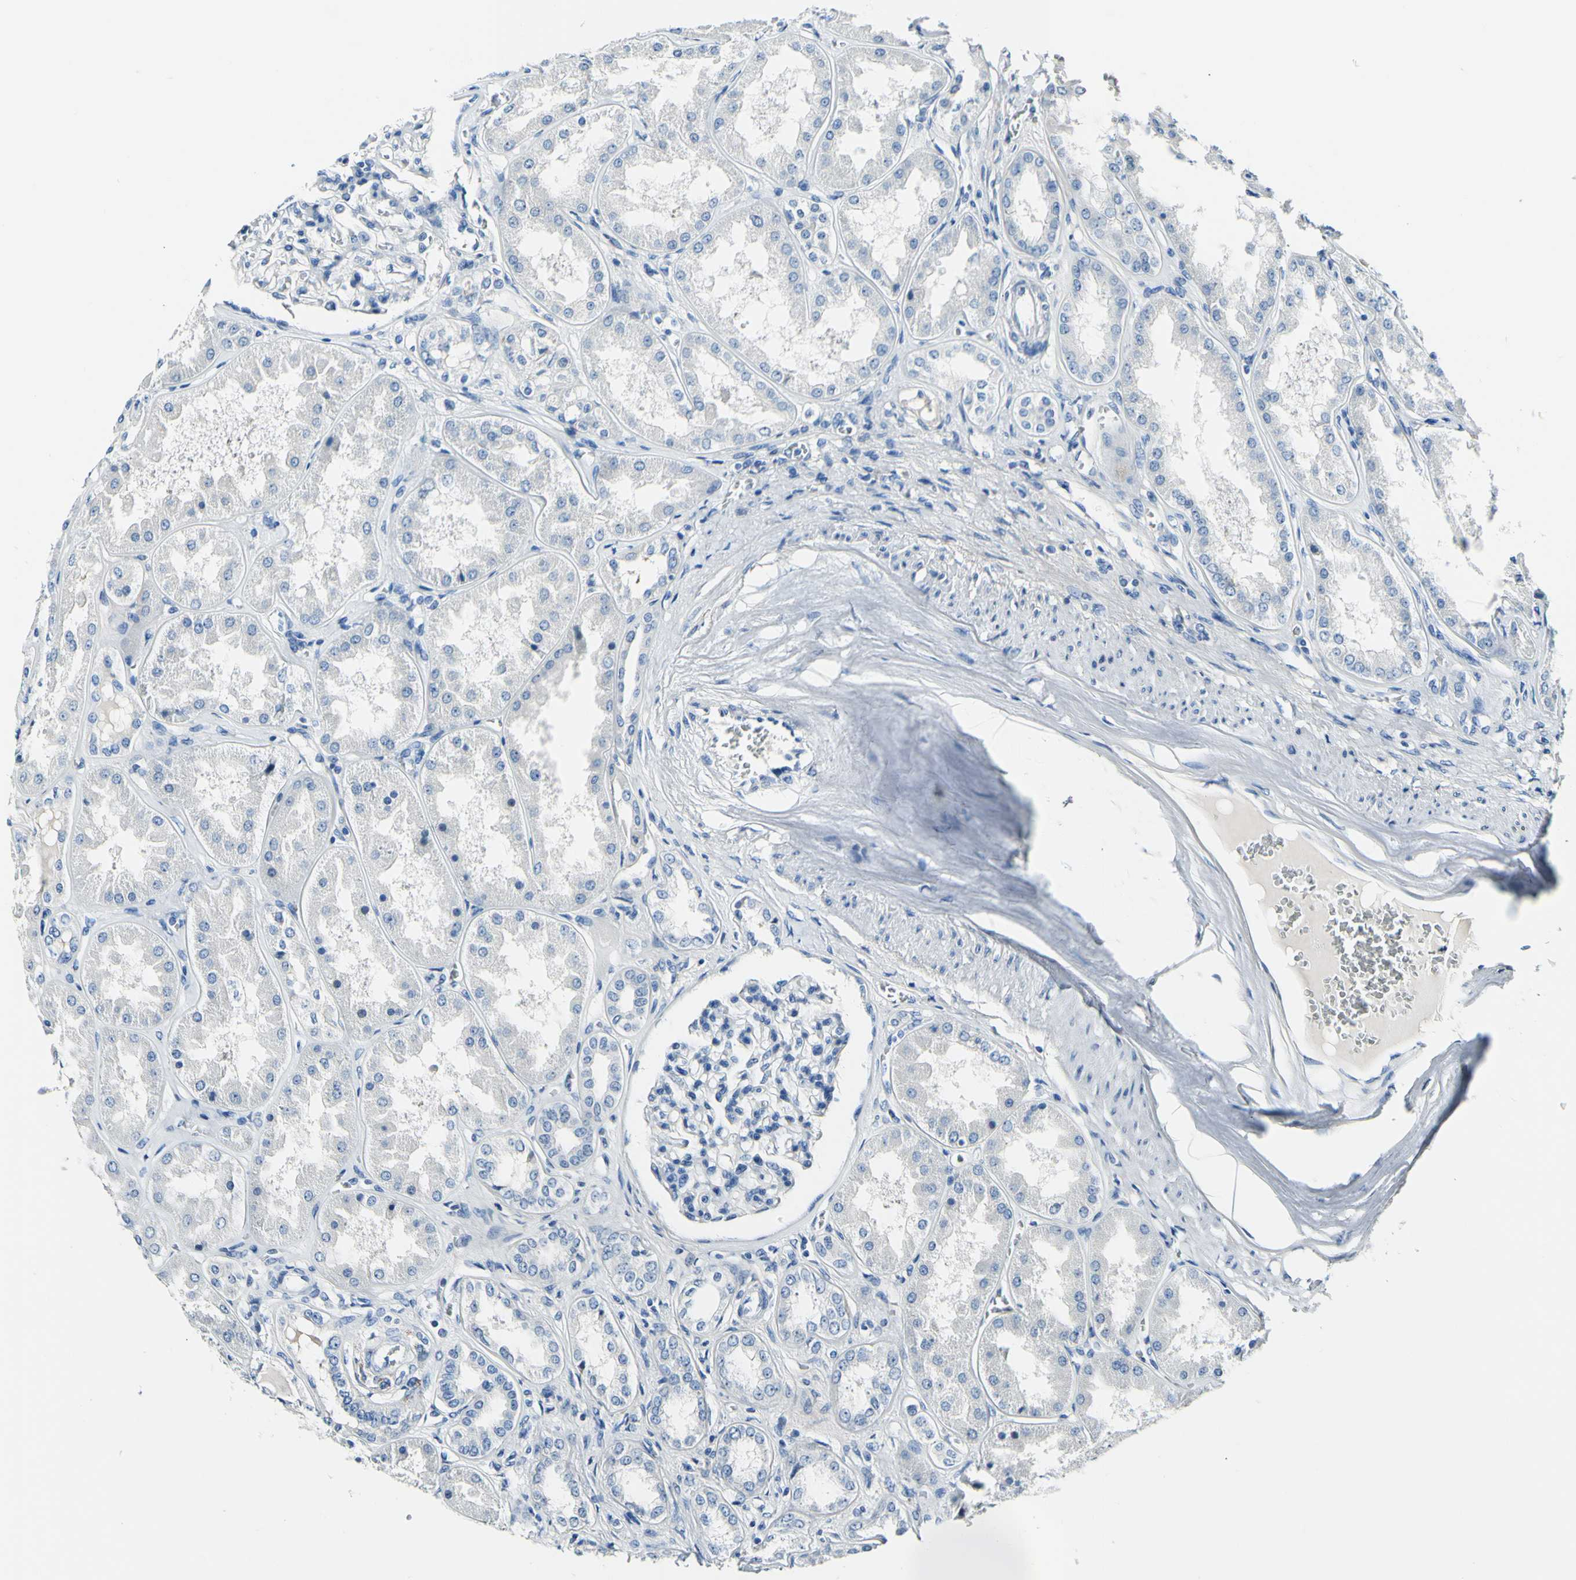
{"staining": {"intensity": "negative", "quantity": "none", "location": "none"}, "tissue": "kidney", "cell_type": "Cells in glomeruli", "image_type": "normal", "snomed": [{"axis": "morphology", "description": "Normal tissue, NOS"}, {"axis": "topography", "description": "Kidney"}], "caption": "Photomicrograph shows no protein expression in cells in glomeruli of unremarkable kidney.", "gene": "COL6A3", "patient": {"sex": "female", "age": 56}}